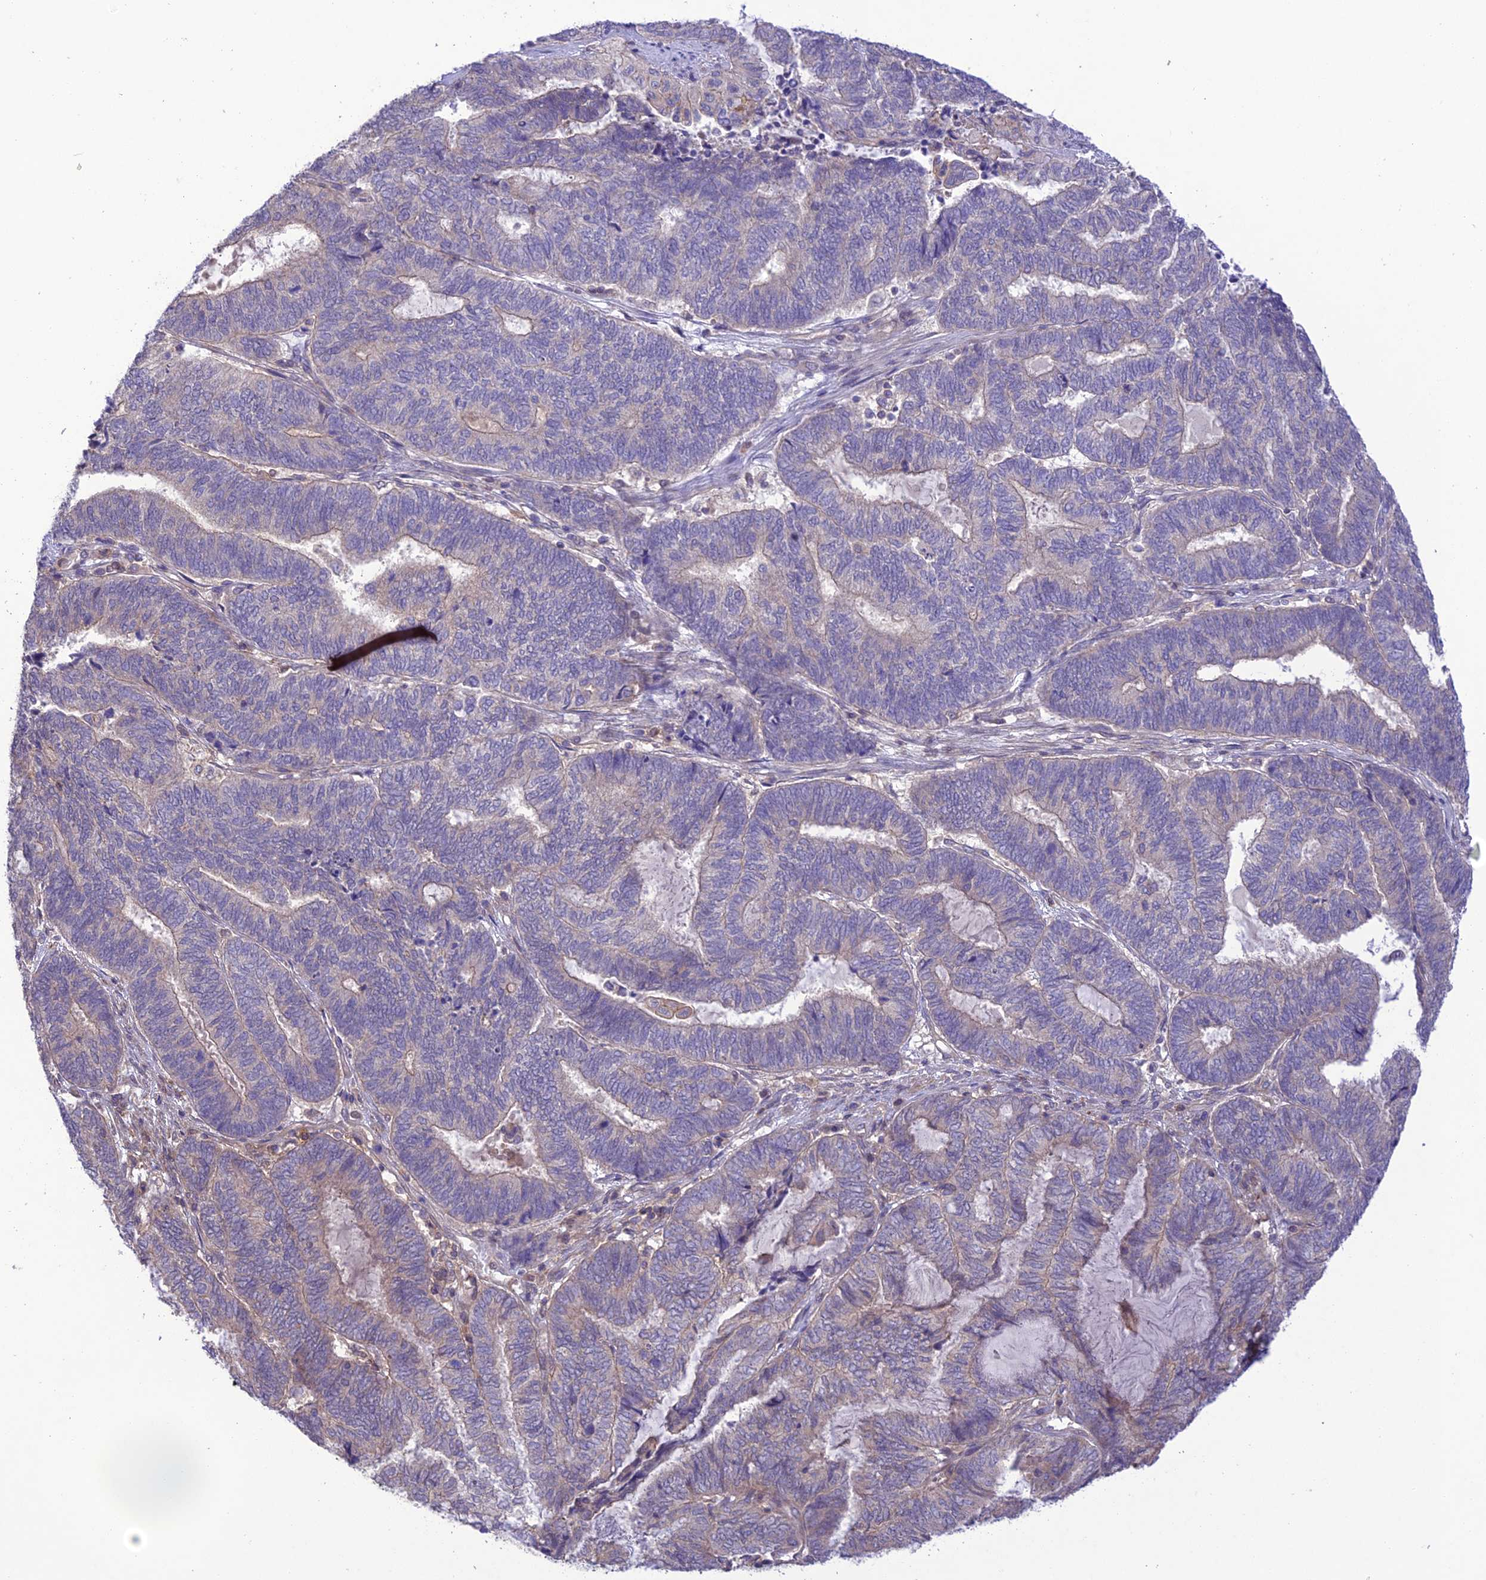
{"staining": {"intensity": "negative", "quantity": "none", "location": "none"}, "tissue": "endometrial cancer", "cell_type": "Tumor cells", "image_type": "cancer", "snomed": [{"axis": "morphology", "description": "Adenocarcinoma, NOS"}, {"axis": "topography", "description": "Uterus"}, {"axis": "topography", "description": "Endometrium"}], "caption": "DAB (3,3'-diaminobenzidine) immunohistochemical staining of endometrial cancer (adenocarcinoma) shows no significant staining in tumor cells.", "gene": "FCHSD1", "patient": {"sex": "female", "age": 70}}